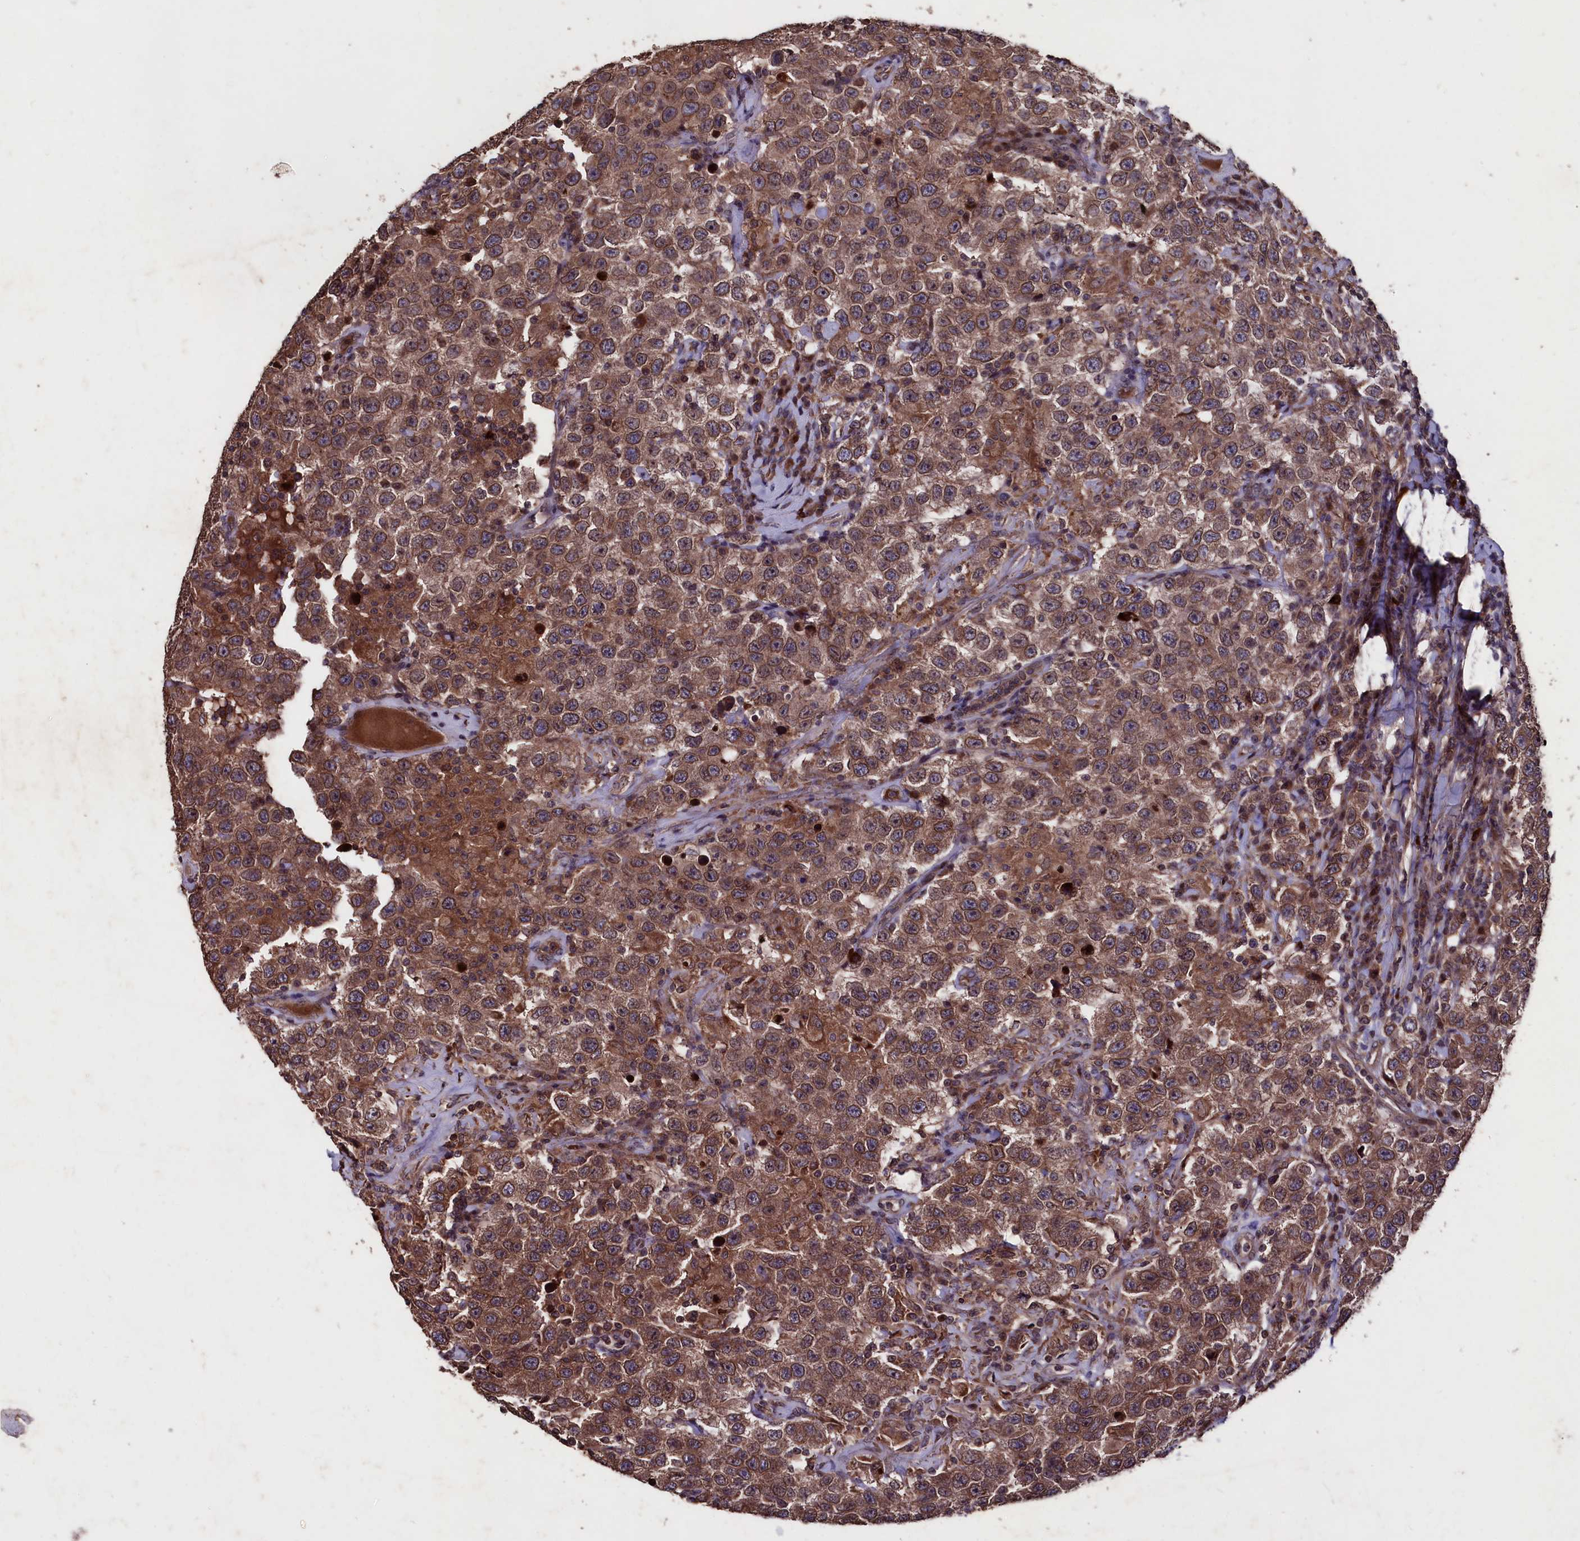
{"staining": {"intensity": "moderate", "quantity": ">75%", "location": "cytoplasmic/membranous"}, "tissue": "testis cancer", "cell_type": "Tumor cells", "image_type": "cancer", "snomed": [{"axis": "morphology", "description": "Seminoma, NOS"}, {"axis": "topography", "description": "Testis"}], "caption": "Testis seminoma tissue exhibits moderate cytoplasmic/membranous expression in approximately >75% of tumor cells", "gene": "MYO1H", "patient": {"sex": "male", "age": 41}}